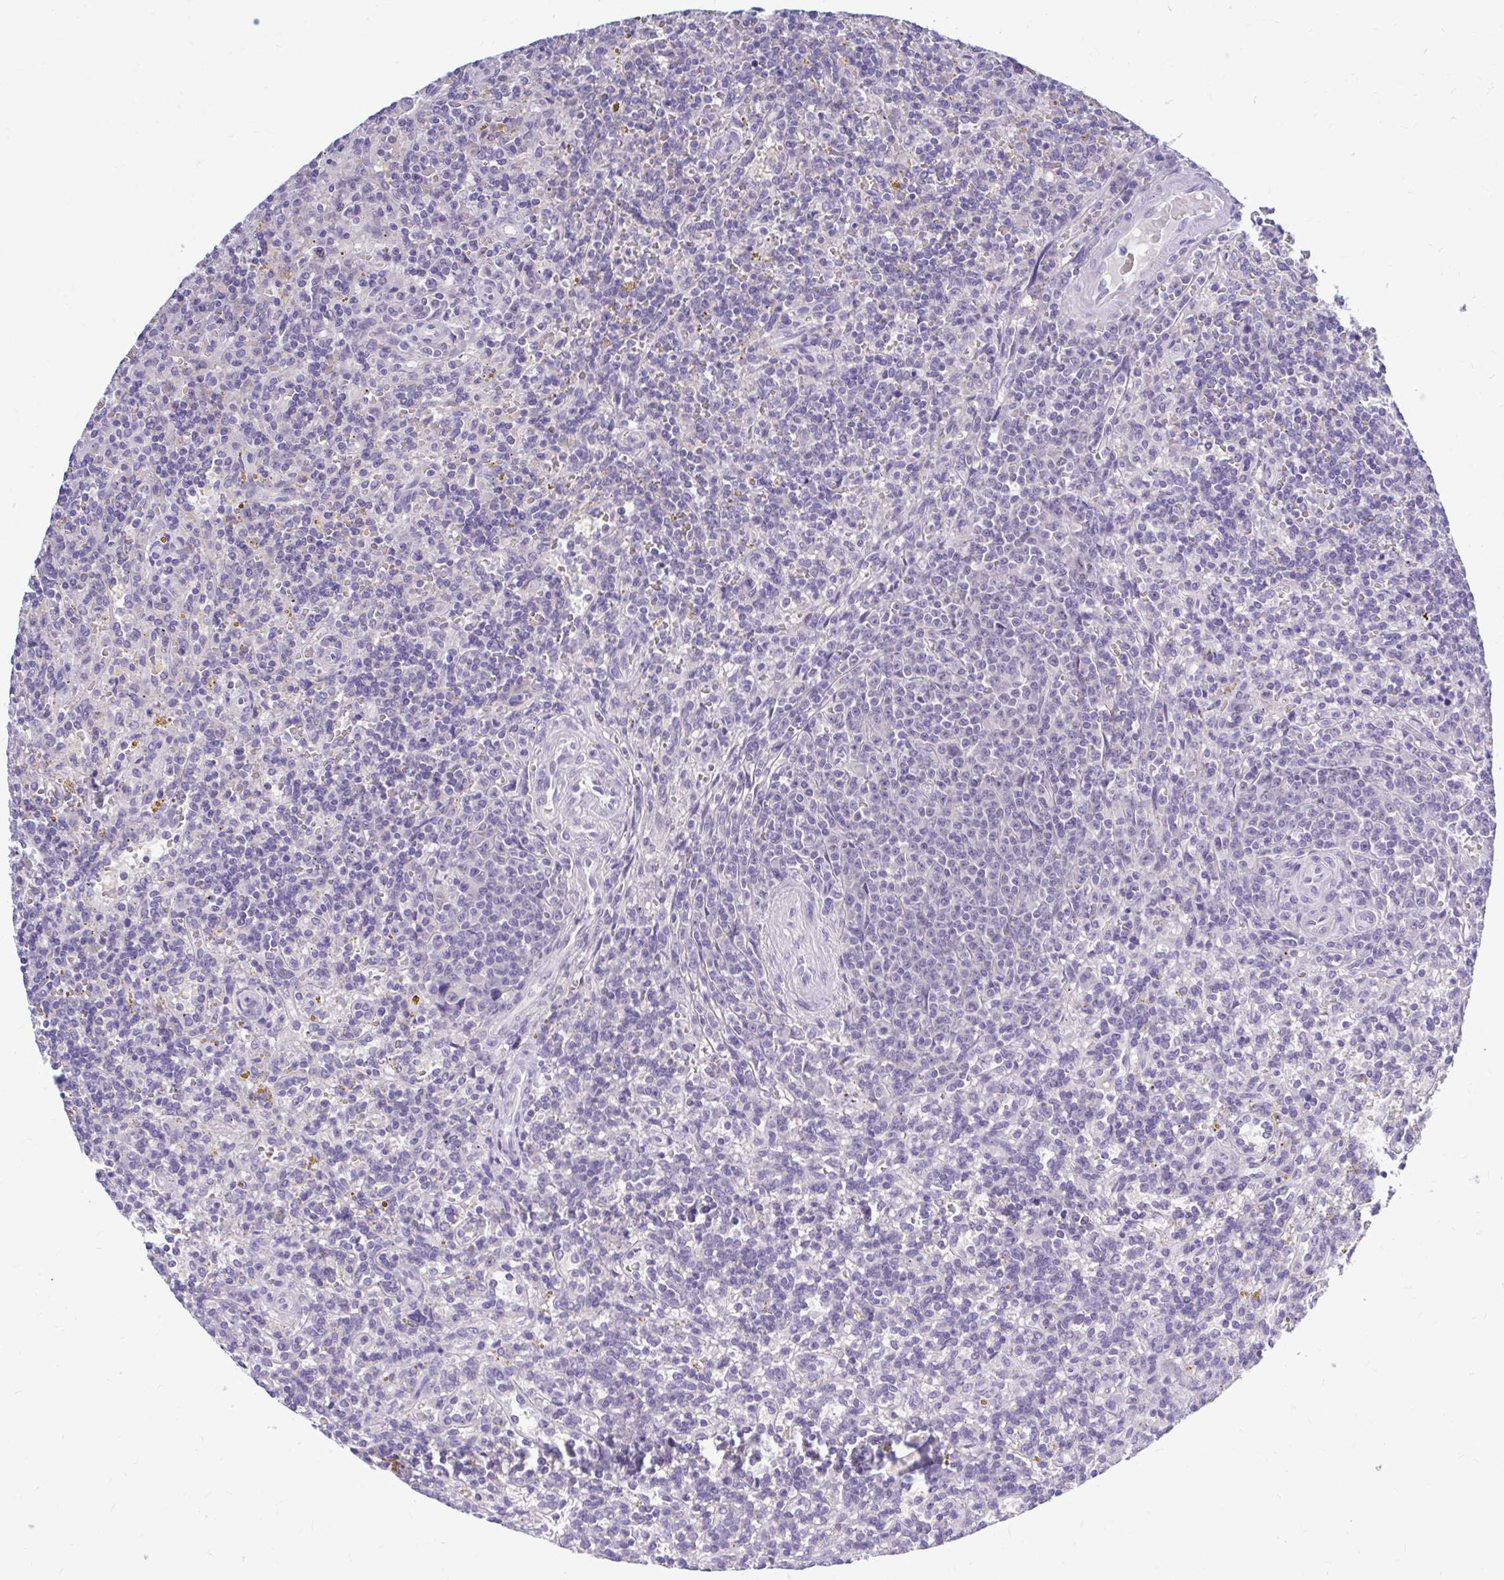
{"staining": {"intensity": "negative", "quantity": "none", "location": "none"}, "tissue": "lymphoma", "cell_type": "Tumor cells", "image_type": "cancer", "snomed": [{"axis": "morphology", "description": "Malignant lymphoma, non-Hodgkin's type, Low grade"}, {"axis": "topography", "description": "Spleen"}], "caption": "IHC histopathology image of neoplastic tissue: human lymphoma stained with DAB exhibits no significant protein staining in tumor cells. The staining was performed using DAB (3,3'-diaminobenzidine) to visualize the protein expression in brown, while the nuclei were stained in blue with hematoxylin (Magnification: 20x).", "gene": "MAP1LC3A", "patient": {"sex": "male", "age": 67}}